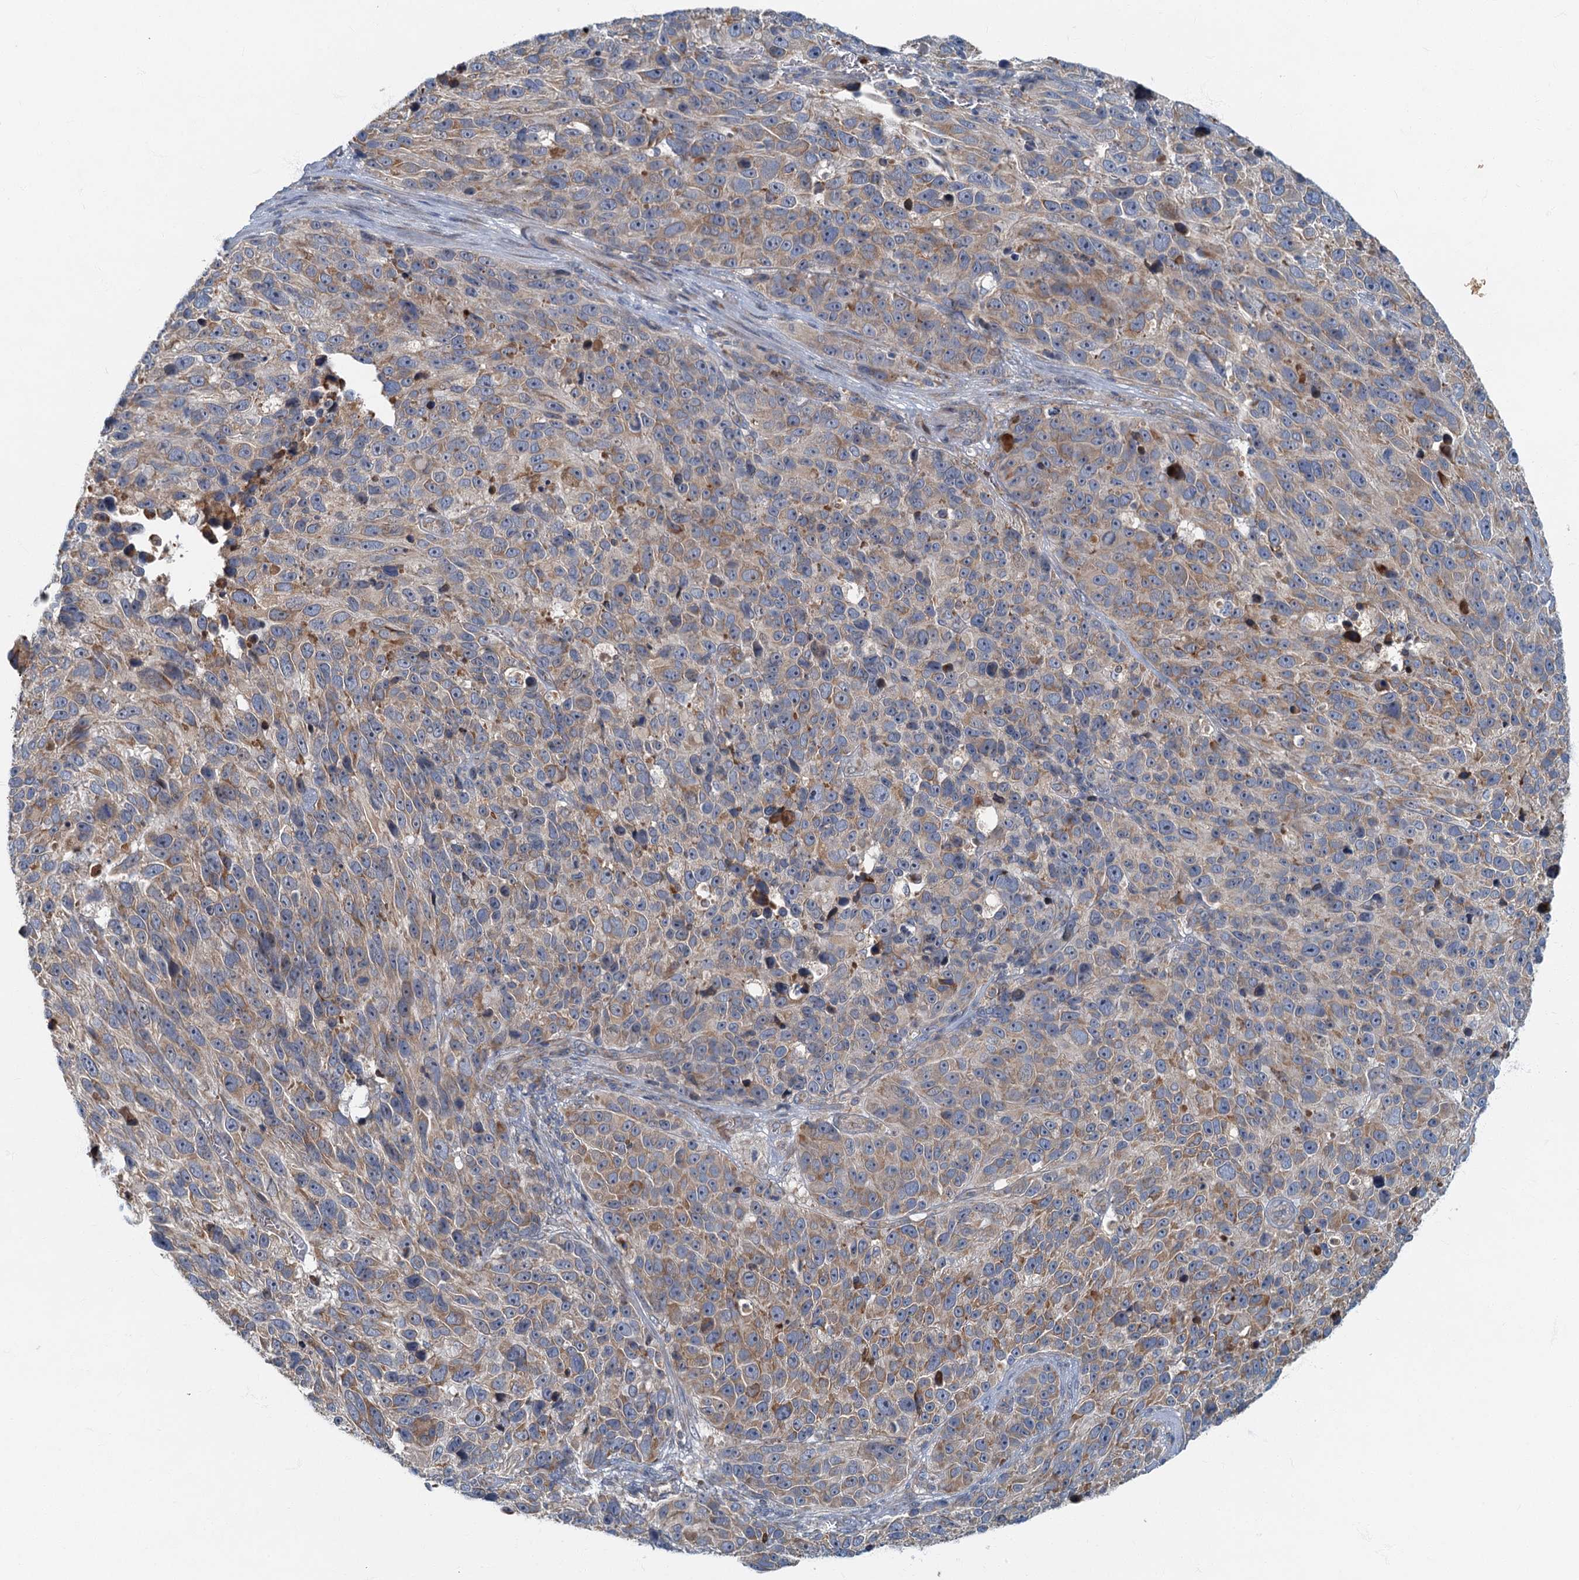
{"staining": {"intensity": "moderate", "quantity": "25%-75%", "location": "cytoplasmic/membranous"}, "tissue": "melanoma", "cell_type": "Tumor cells", "image_type": "cancer", "snomed": [{"axis": "morphology", "description": "Malignant melanoma, NOS"}, {"axis": "topography", "description": "Skin"}], "caption": "A brown stain highlights moderate cytoplasmic/membranous expression of a protein in malignant melanoma tumor cells. (brown staining indicates protein expression, while blue staining denotes nuclei).", "gene": "SPDYC", "patient": {"sex": "male", "age": 84}}